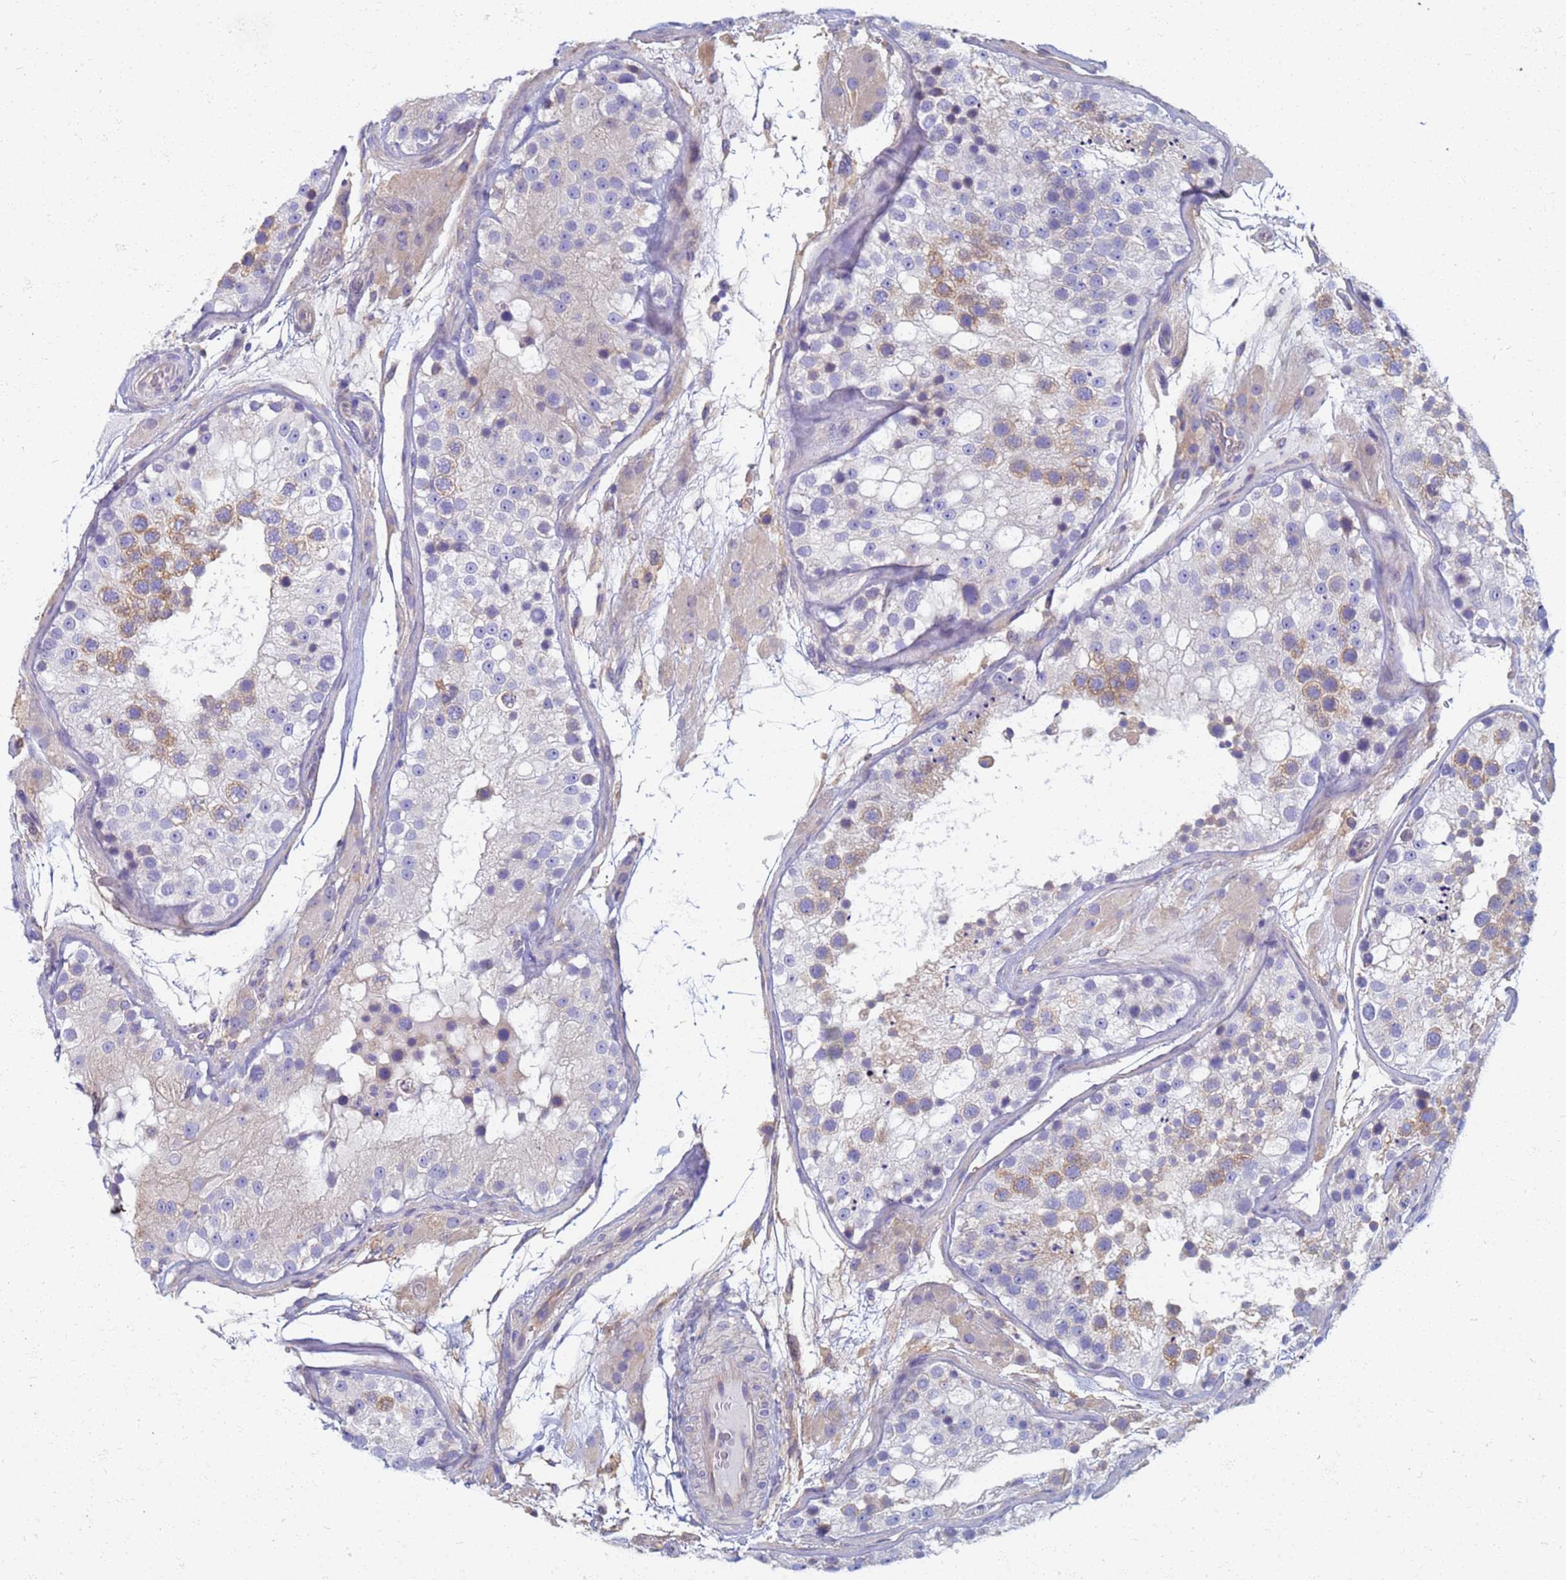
{"staining": {"intensity": "moderate", "quantity": "25%-75%", "location": "cytoplasmic/membranous"}, "tissue": "testis", "cell_type": "Cells in seminiferous ducts", "image_type": "normal", "snomed": [{"axis": "morphology", "description": "Normal tissue, NOS"}, {"axis": "topography", "description": "Testis"}], "caption": "A medium amount of moderate cytoplasmic/membranous staining is present in approximately 25%-75% of cells in seminiferous ducts in unremarkable testis. The staining was performed using DAB, with brown indicating positive protein expression. Nuclei are stained blue with hematoxylin.", "gene": "EEA1", "patient": {"sex": "male", "age": 26}}